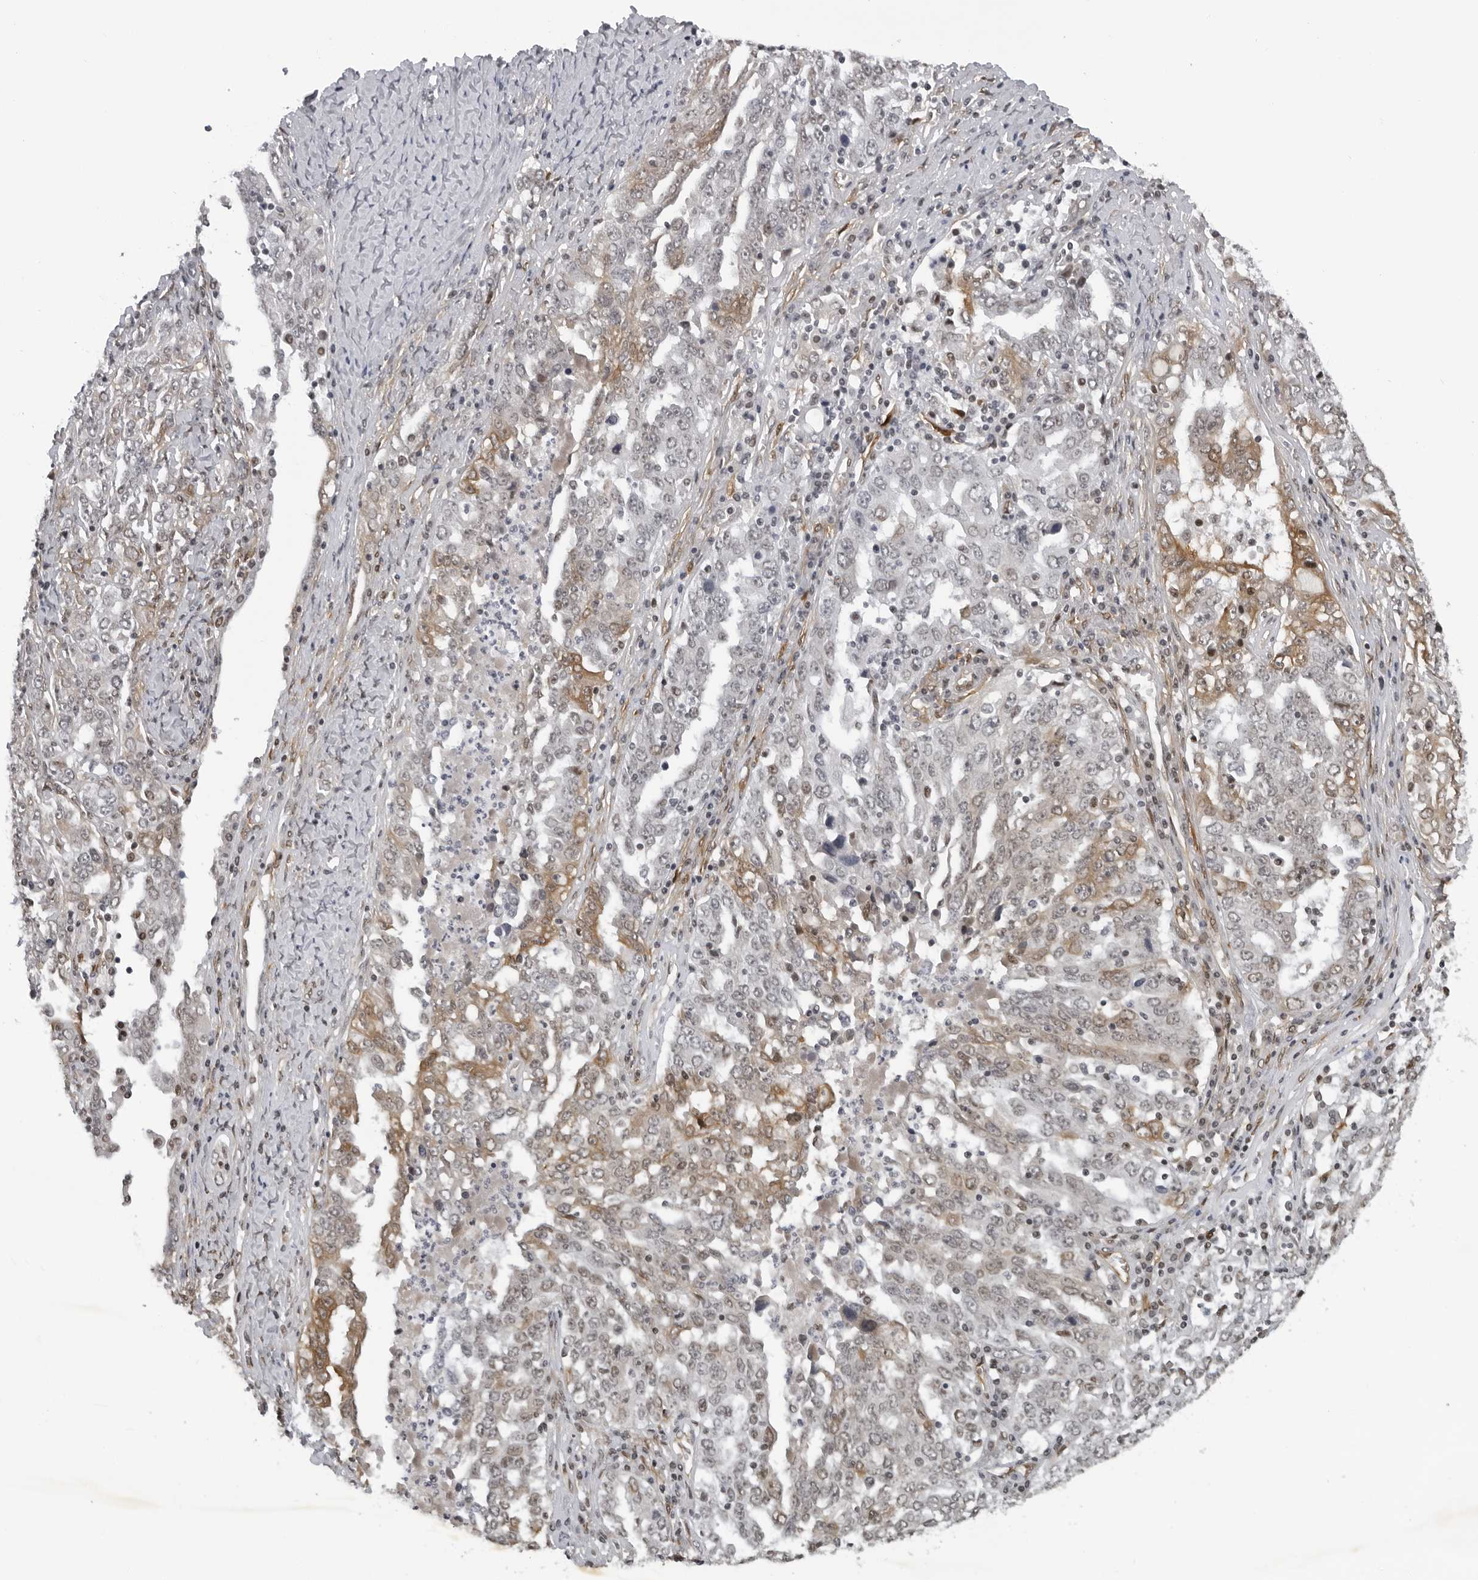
{"staining": {"intensity": "weak", "quantity": "25%-75%", "location": "cytoplasmic/membranous"}, "tissue": "ovarian cancer", "cell_type": "Tumor cells", "image_type": "cancer", "snomed": [{"axis": "morphology", "description": "Carcinoma, endometroid"}, {"axis": "topography", "description": "Ovary"}], "caption": "Immunohistochemistry histopathology image of ovarian cancer stained for a protein (brown), which displays low levels of weak cytoplasmic/membranous staining in about 25%-75% of tumor cells.", "gene": "MAF", "patient": {"sex": "female", "age": 62}}